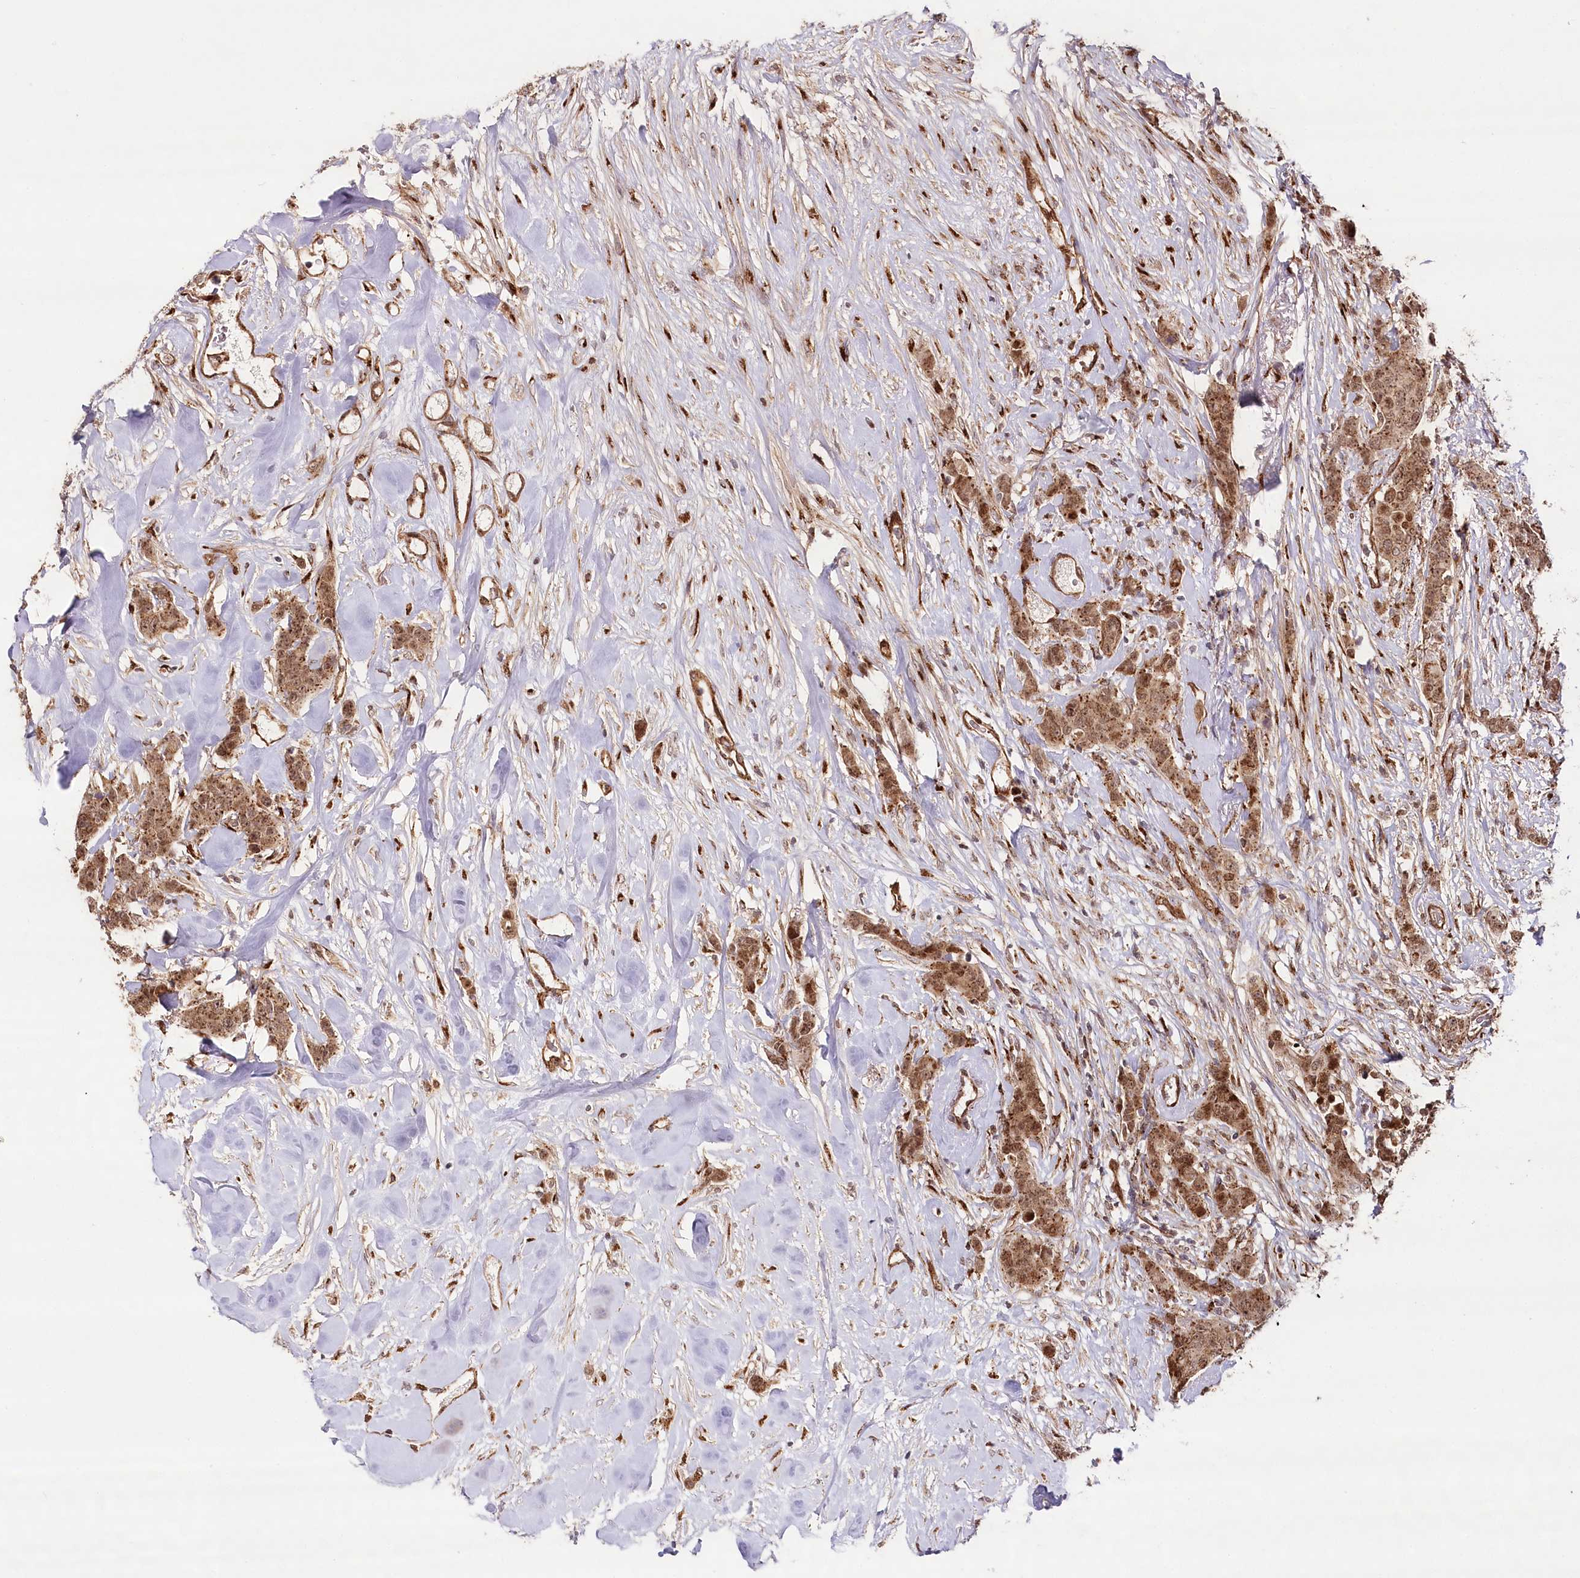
{"staining": {"intensity": "moderate", "quantity": ">75%", "location": "cytoplasmic/membranous,nuclear"}, "tissue": "breast cancer", "cell_type": "Tumor cells", "image_type": "cancer", "snomed": [{"axis": "morphology", "description": "Duct carcinoma"}, {"axis": "topography", "description": "Breast"}], "caption": "Protein expression analysis of breast intraductal carcinoma displays moderate cytoplasmic/membranous and nuclear positivity in about >75% of tumor cells.", "gene": "COPG1", "patient": {"sex": "female", "age": 40}}